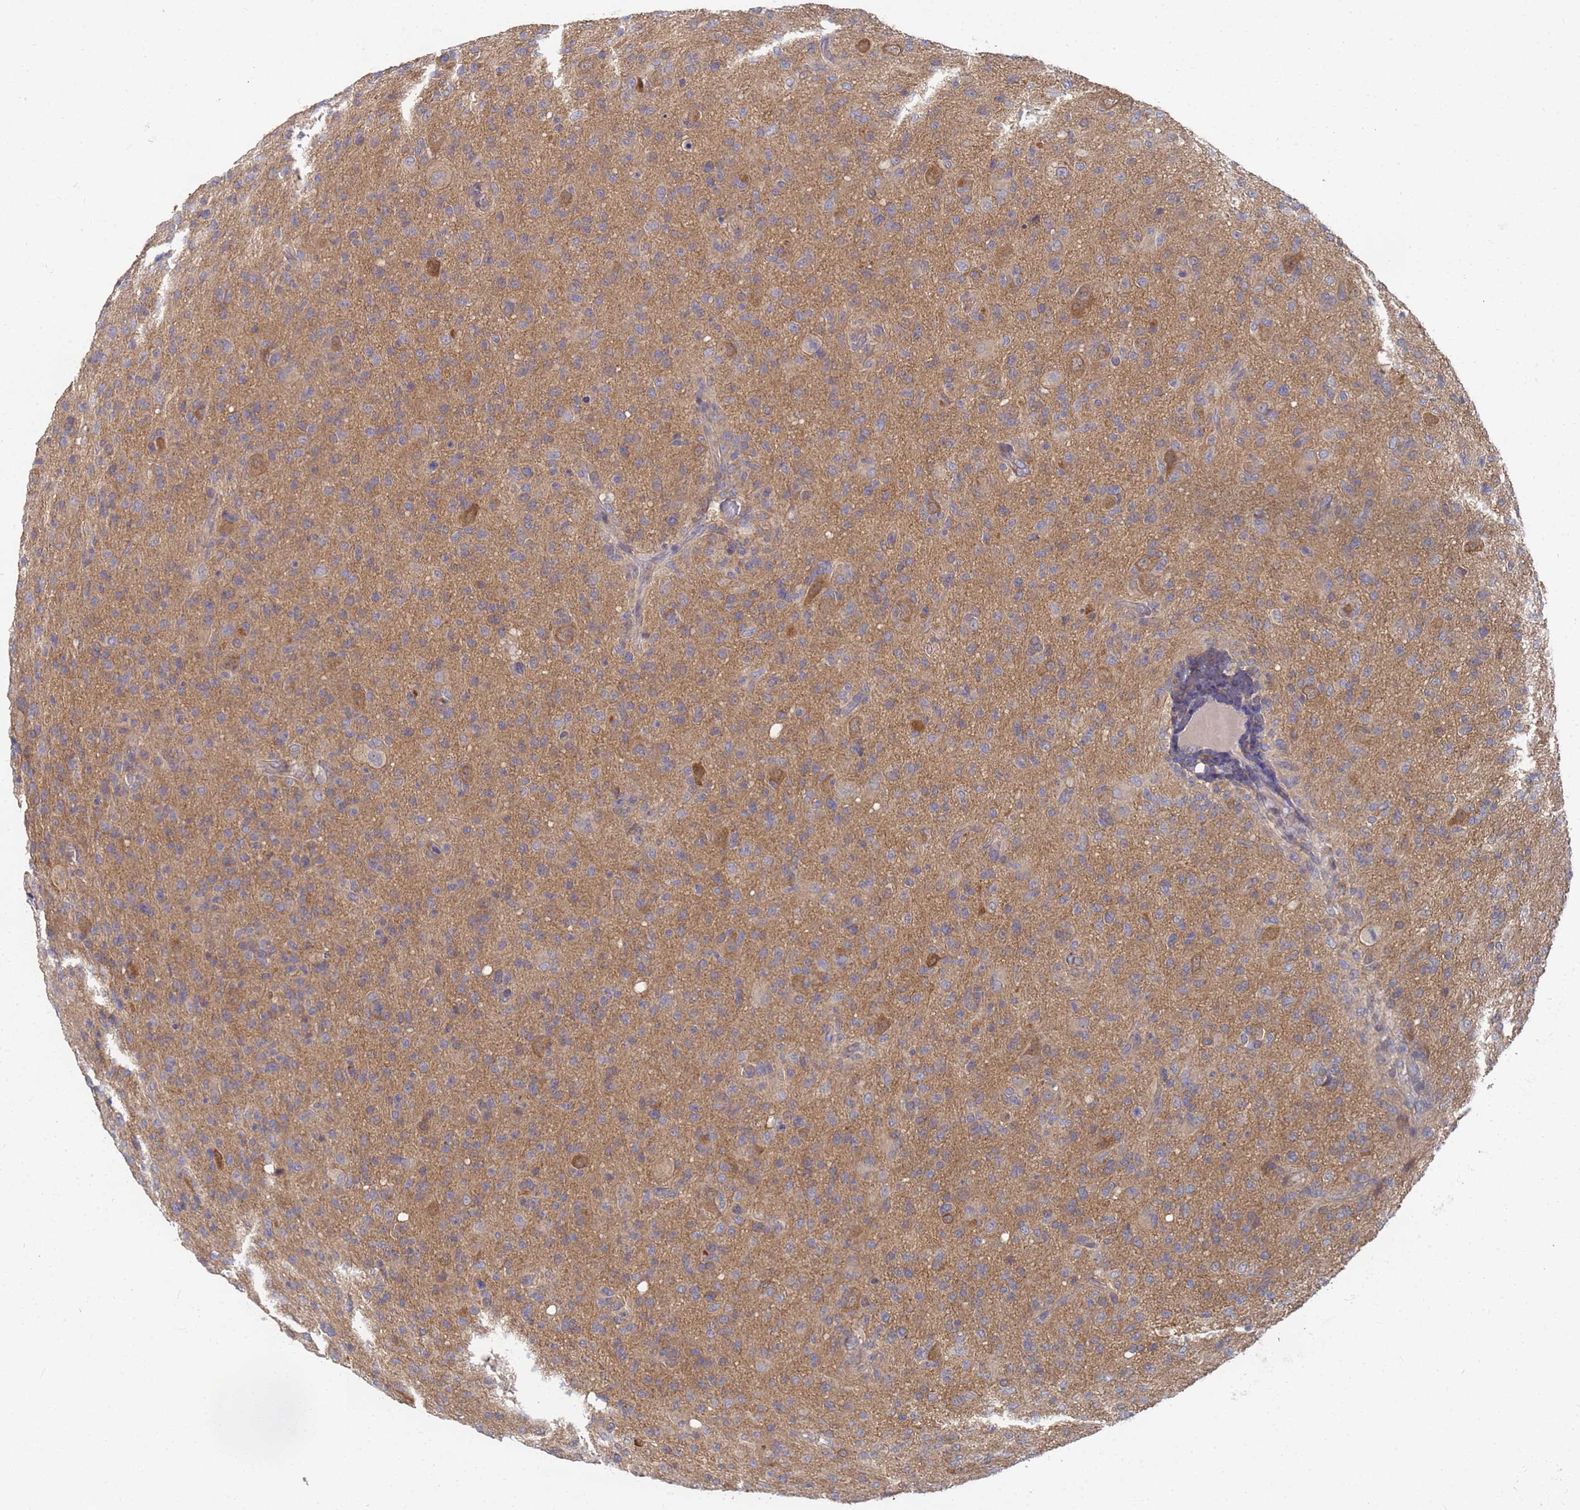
{"staining": {"intensity": "weak", "quantity": "25%-75%", "location": "cytoplasmic/membranous"}, "tissue": "glioma", "cell_type": "Tumor cells", "image_type": "cancer", "snomed": [{"axis": "morphology", "description": "Glioma, malignant, High grade"}, {"axis": "topography", "description": "Brain"}], "caption": "This image exhibits malignant glioma (high-grade) stained with immunohistochemistry (IHC) to label a protein in brown. The cytoplasmic/membranous of tumor cells show weak positivity for the protein. Nuclei are counter-stained blue.", "gene": "ALS2CL", "patient": {"sex": "female", "age": 57}}